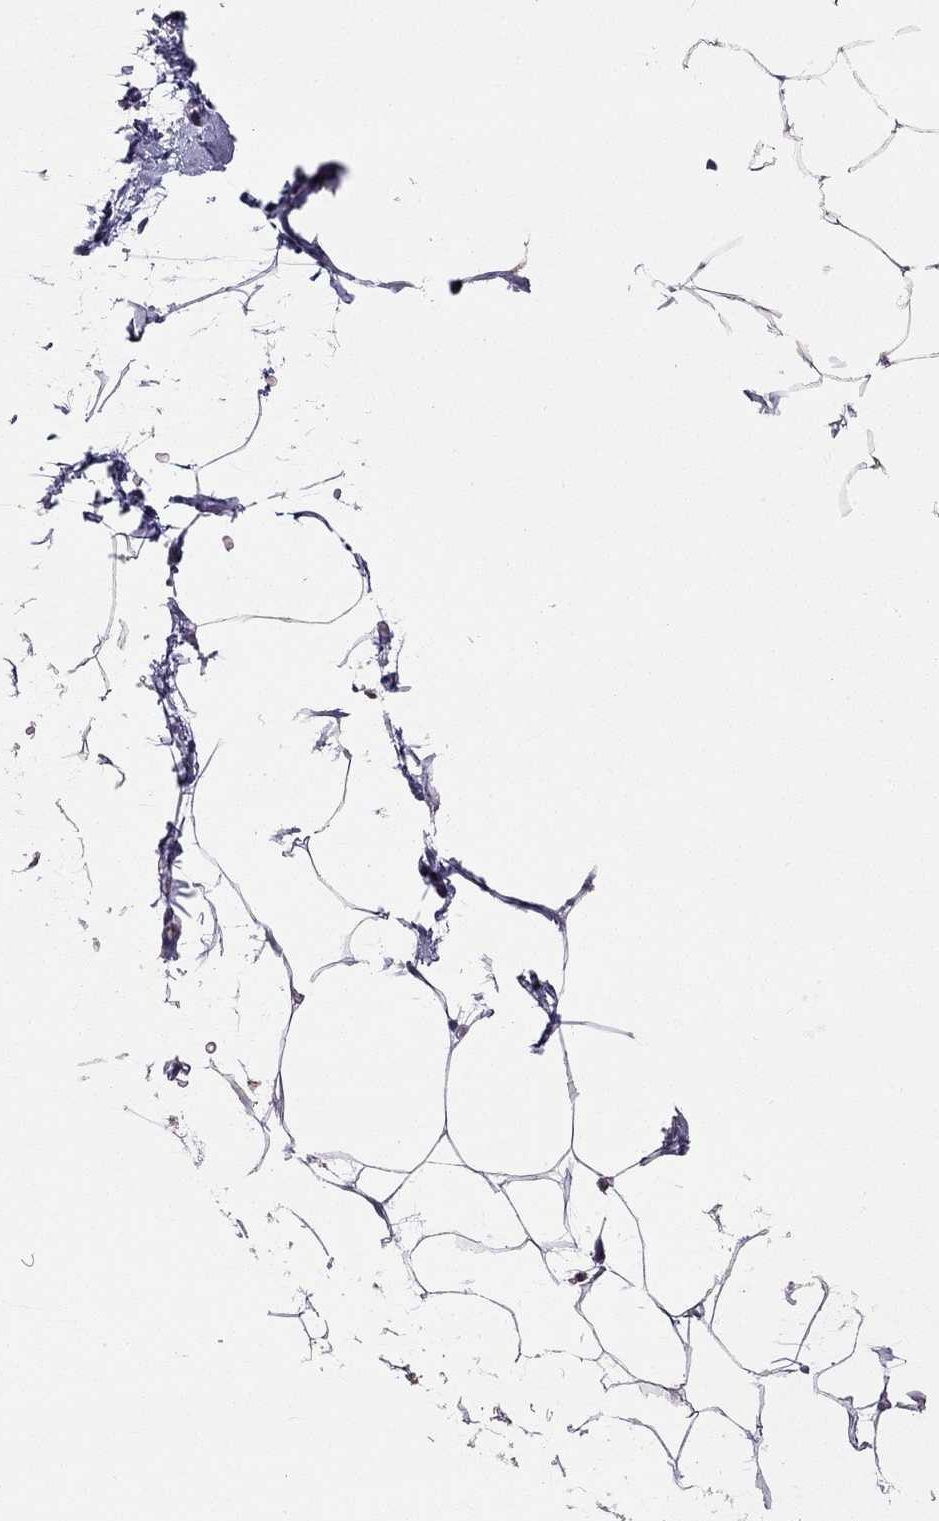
{"staining": {"intensity": "negative", "quantity": "none", "location": "none"}, "tissue": "adipose tissue", "cell_type": "Adipocytes", "image_type": "normal", "snomed": [{"axis": "morphology", "description": "Normal tissue, NOS"}, {"axis": "topography", "description": "Adipose tissue"}], "caption": "High power microscopy histopathology image of an immunohistochemistry image of normal adipose tissue, revealing no significant staining in adipocytes.", "gene": "LRIT3", "patient": {"sex": "male", "age": 57}}